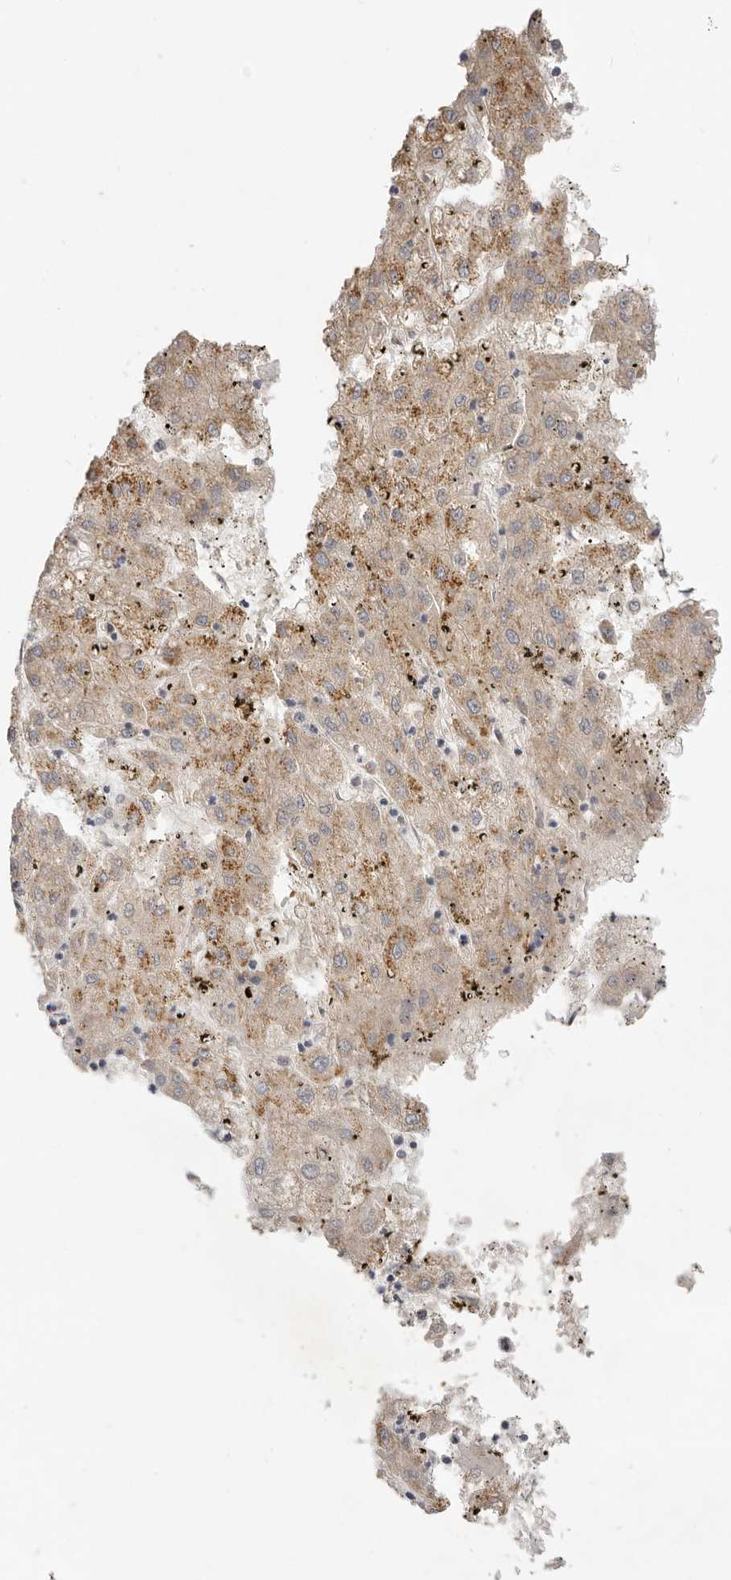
{"staining": {"intensity": "moderate", "quantity": ">75%", "location": "cytoplasmic/membranous"}, "tissue": "liver cancer", "cell_type": "Tumor cells", "image_type": "cancer", "snomed": [{"axis": "morphology", "description": "Carcinoma, Hepatocellular, NOS"}, {"axis": "topography", "description": "Liver"}], "caption": "Human liver cancer stained for a protein (brown) displays moderate cytoplasmic/membranous positive expression in approximately >75% of tumor cells.", "gene": "ADAMTS9", "patient": {"sex": "male", "age": 72}}